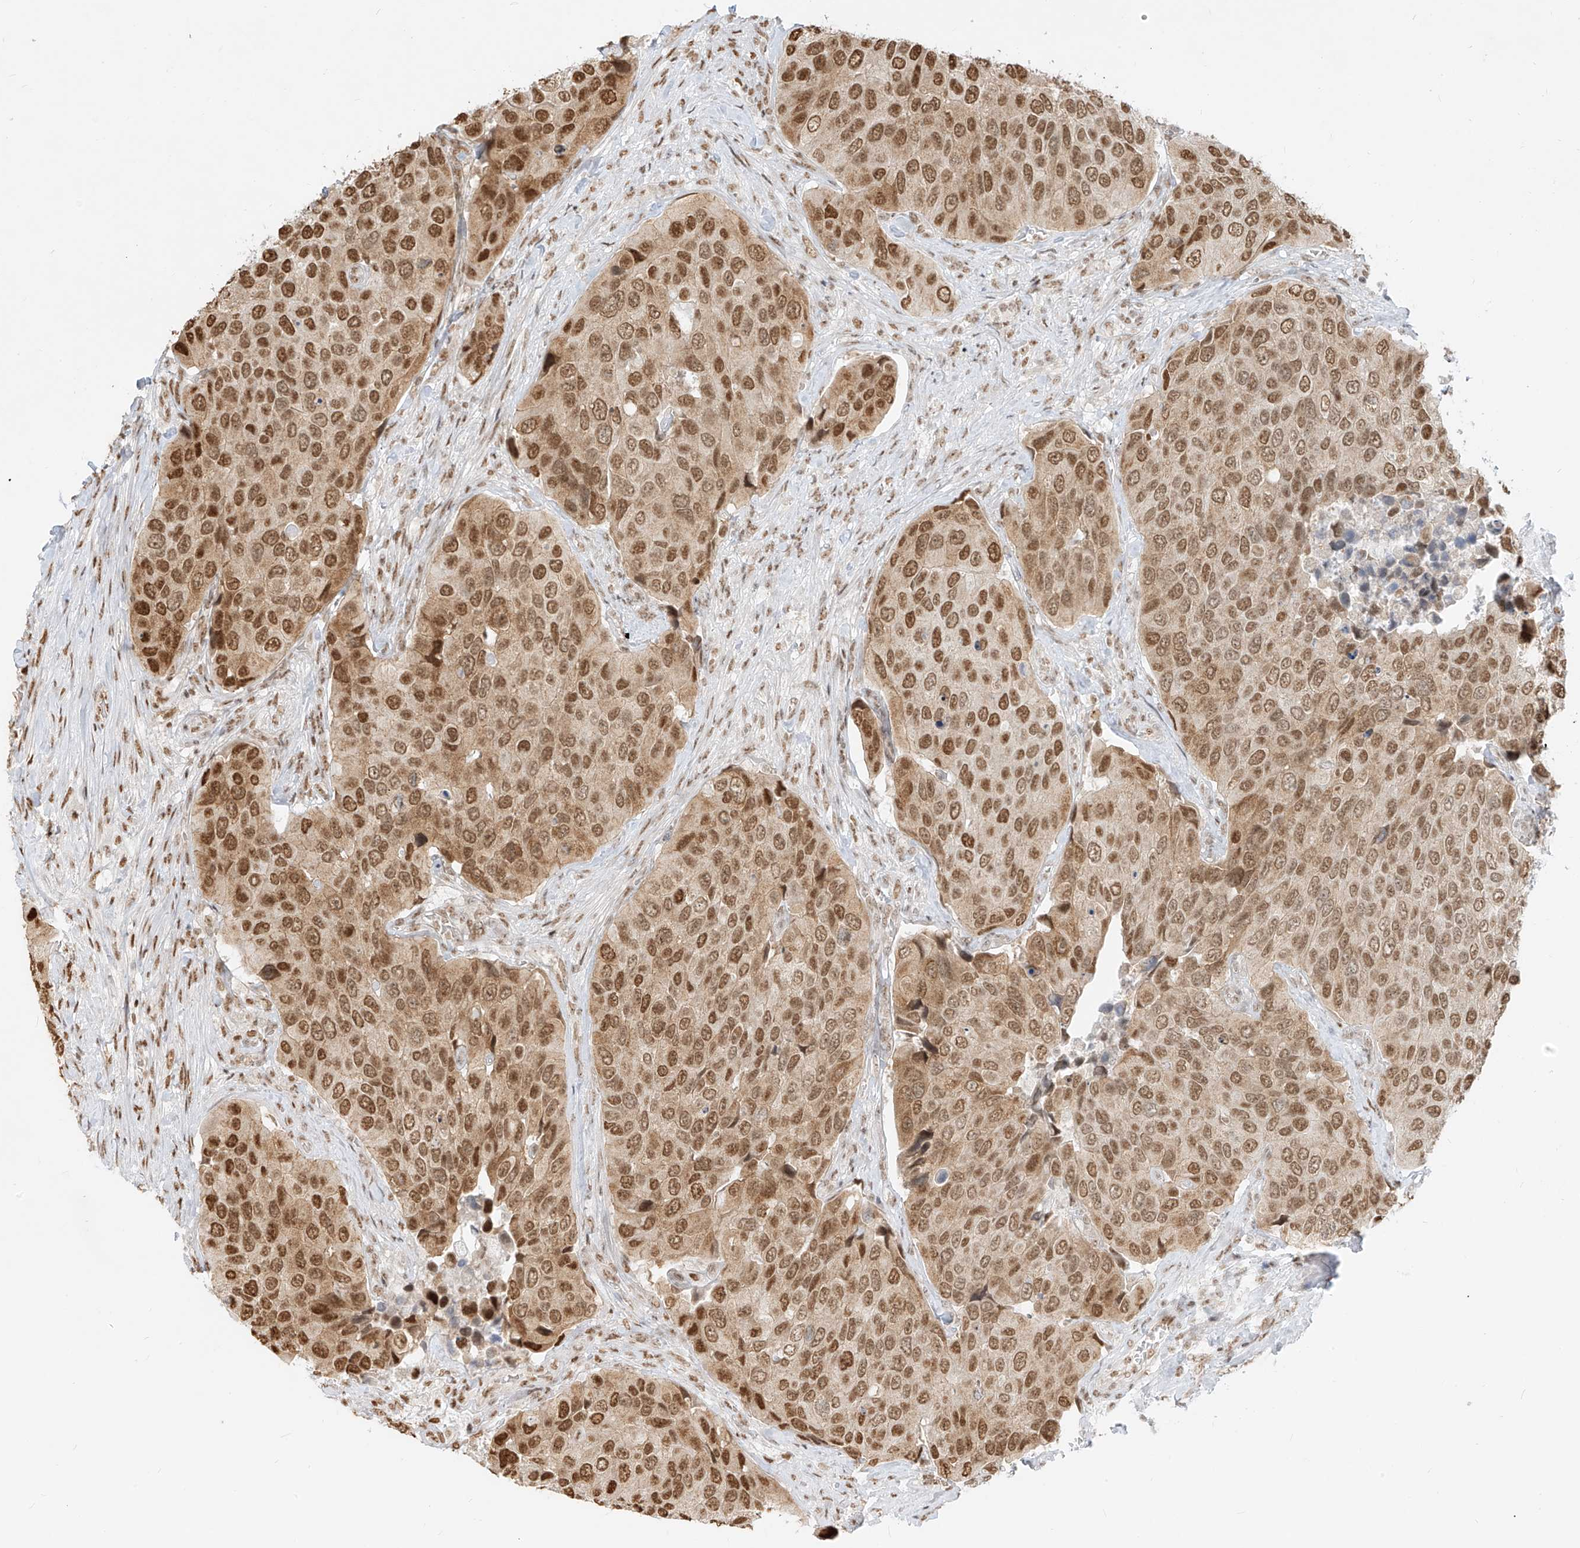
{"staining": {"intensity": "moderate", "quantity": ">75%", "location": "nuclear"}, "tissue": "urothelial cancer", "cell_type": "Tumor cells", "image_type": "cancer", "snomed": [{"axis": "morphology", "description": "Urothelial carcinoma, High grade"}, {"axis": "topography", "description": "Urinary bladder"}], "caption": "A photomicrograph of human urothelial cancer stained for a protein exhibits moderate nuclear brown staining in tumor cells.", "gene": "NHSL1", "patient": {"sex": "male", "age": 74}}